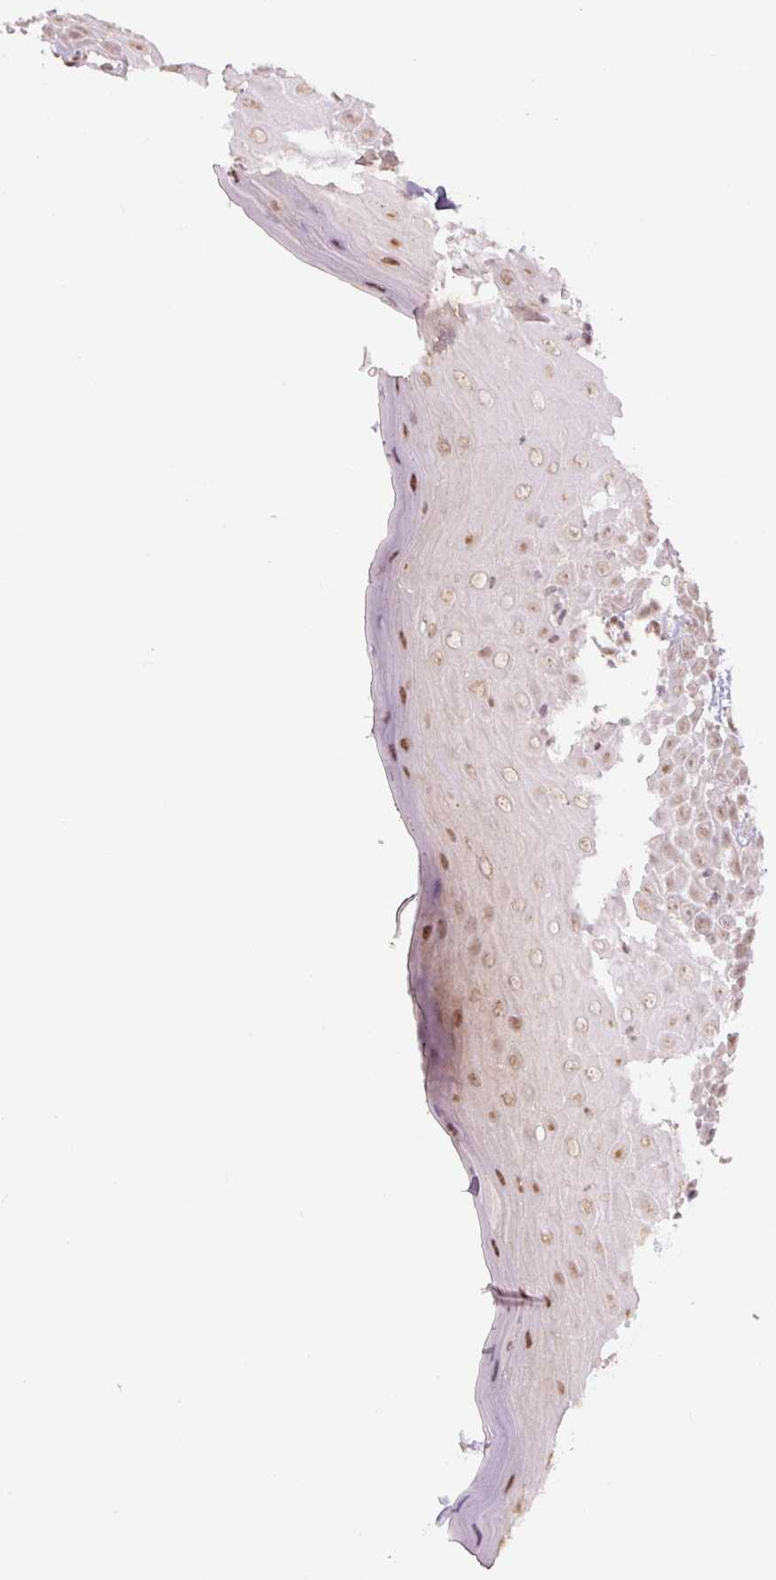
{"staining": {"intensity": "moderate", "quantity": "25%-75%", "location": "nuclear"}, "tissue": "oral mucosa", "cell_type": "Squamous epithelial cells", "image_type": "normal", "snomed": [{"axis": "morphology", "description": "Normal tissue, NOS"}, {"axis": "morphology", "description": "Squamous cell carcinoma, NOS"}, {"axis": "topography", "description": "Oral tissue"}, {"axis": "topography", "description": "Tounge, NOS"}, {"axis": "topography", "description": "Head-Neck"}], "caption": "Protein staining by immunohistochemistry (IHC) displays moderate nuclear positivity in approximately 25%-75% of squamous epithelial cells in normal oral mucosa. Nuclei are stained in blue.", "gene": "TCFL5", "patient": {"sex": "male", "age": 76}}